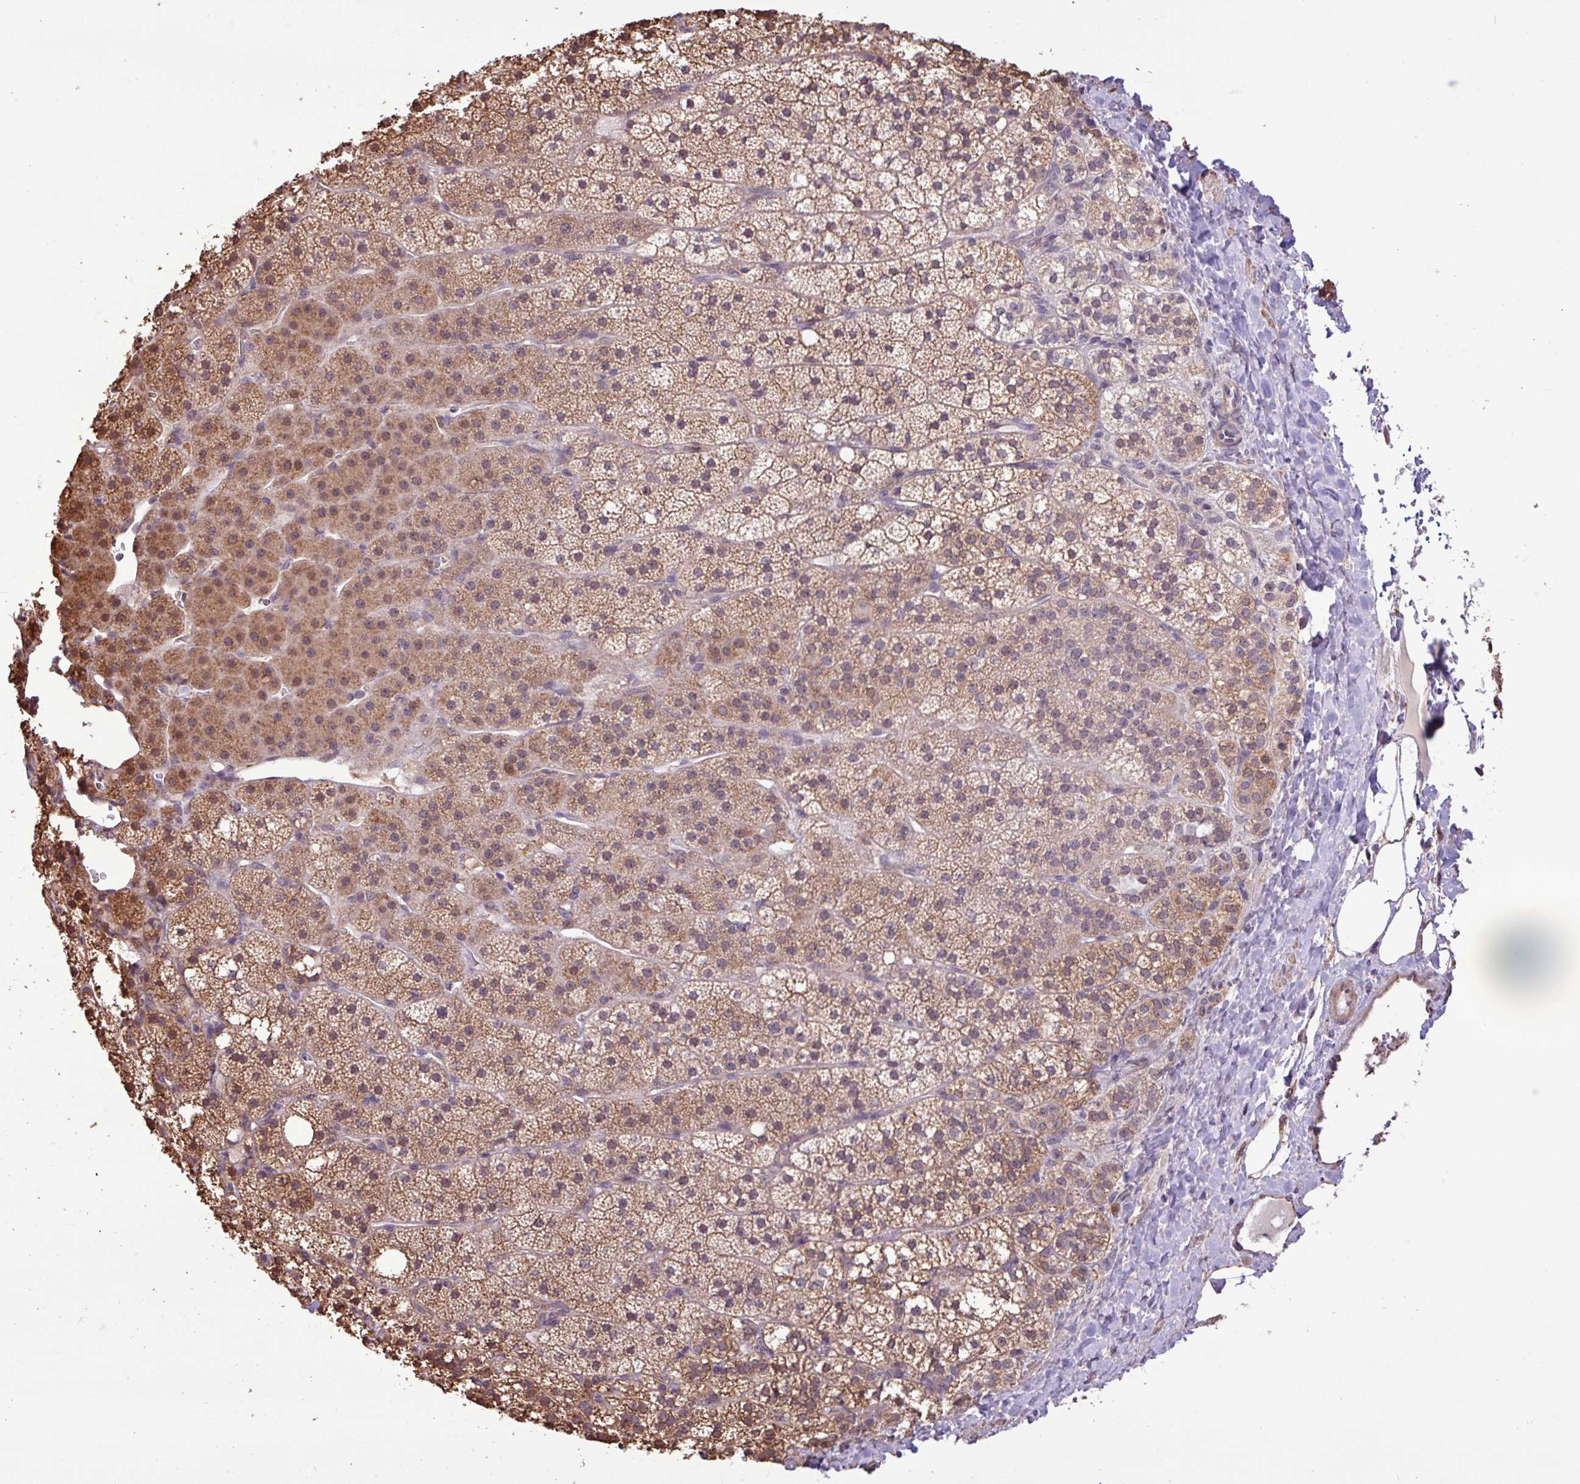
{"staining": {"intensity": "moderate", "quantity": "25%-75%", "location": "cytoplasmic/membranous,nuclear"}, "tissue": "adrenal gland", "cell_type": "Glandular cells", "image_type": "normal", "snomed": [{"axis": "morphology", "description": "Normal tissue, NOS"}, {"axis": "topography", "description": "Adrenal gland"}], "caption": "Adrenal gland was stained to show a protein in brown. There is medium levels of moderate cytoplasmic/membranous,nuclear expression in about 25%-75% of glandular cells. Nuclei are stained in blue.", "gene": "CHST11", "patient": {"sex": "male", "age": 53}}